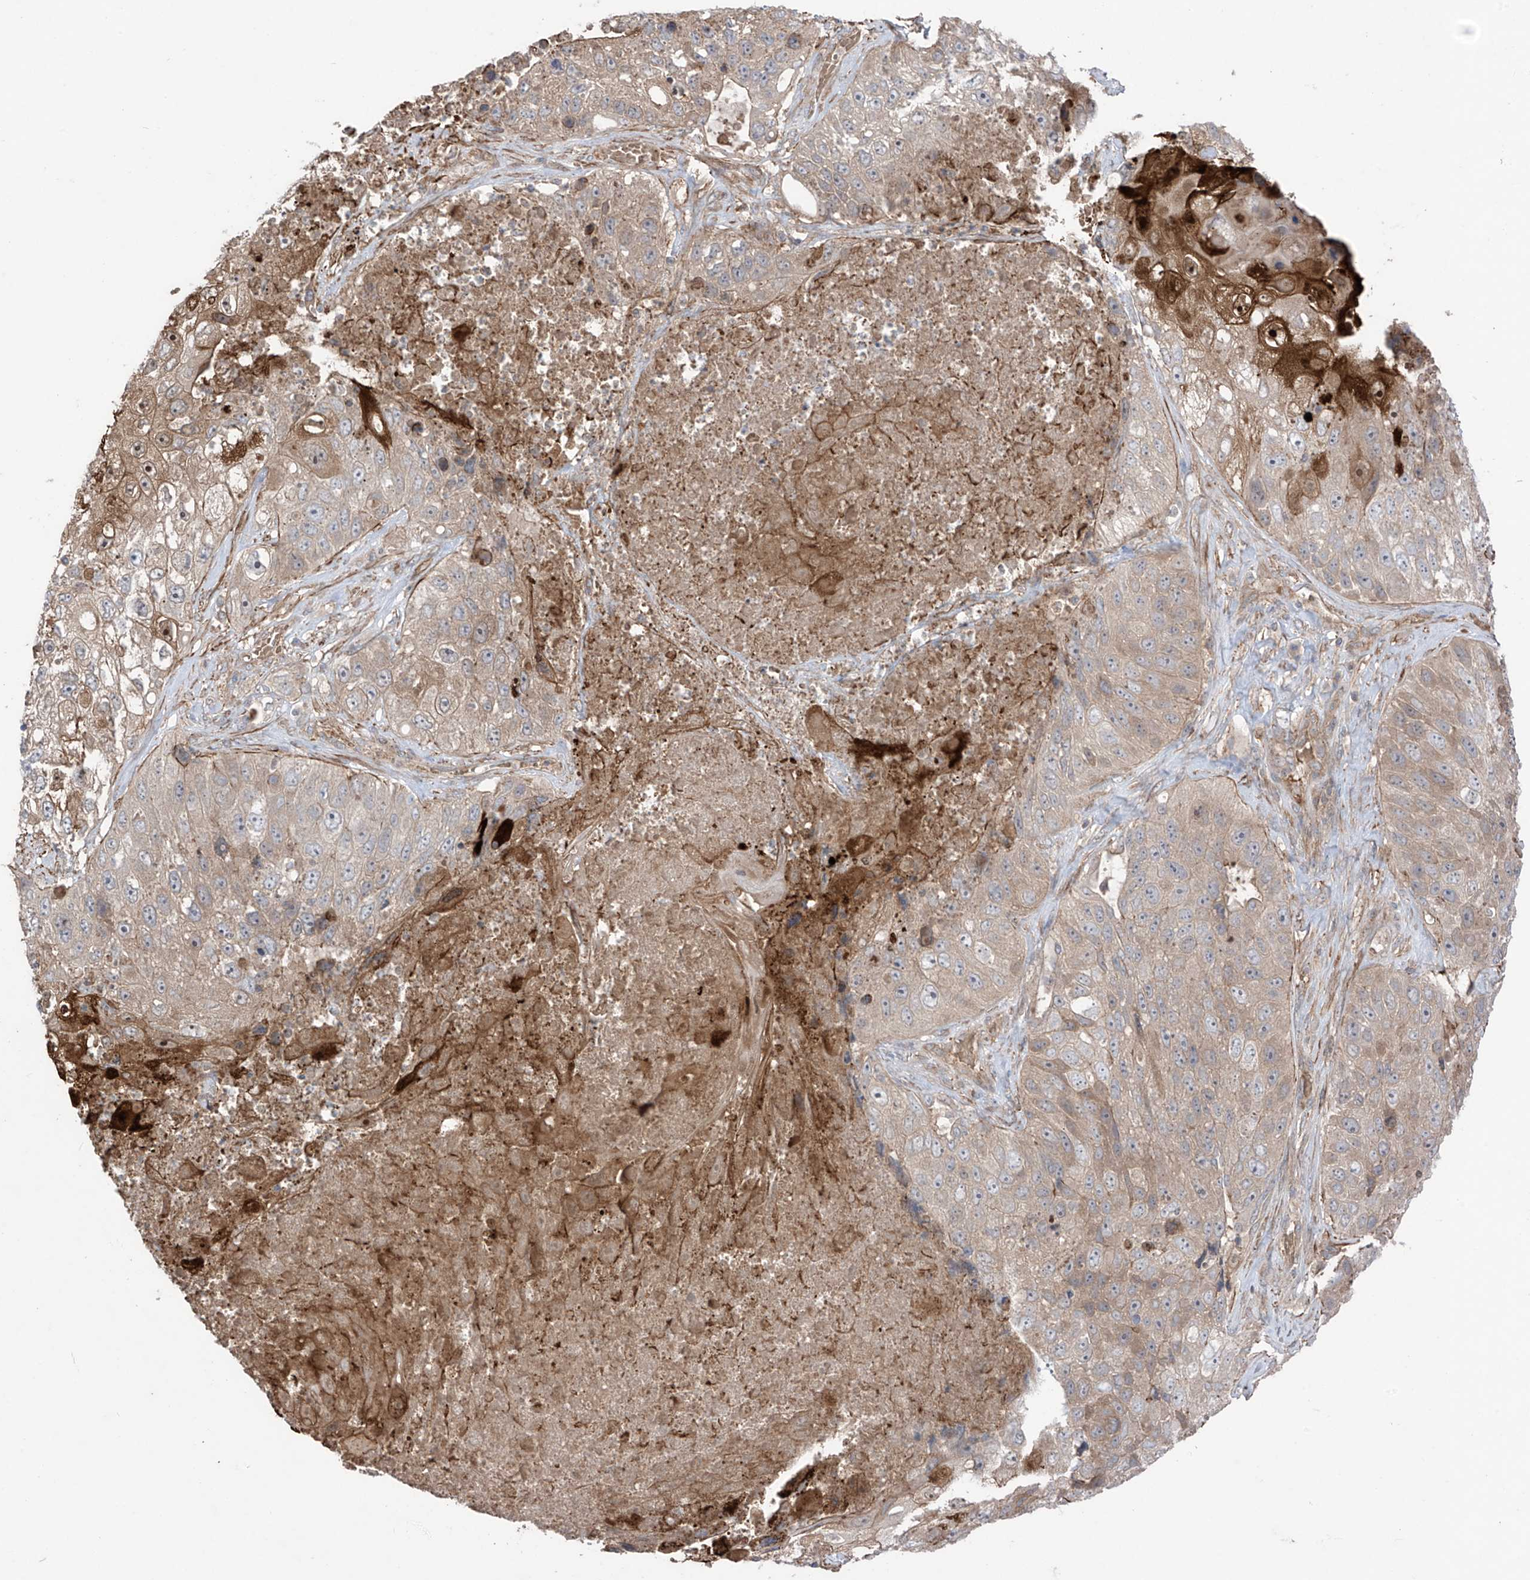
{"staining": {"intensity": "weak", "quantity": ">75%", "location": "cytoplasmic/membranous"}, "tissue": "lung cancer", "cell_type": "Tumor cells", "image_type": "cancer", "snomed": [{"axis": "morphology", "description": "Squamous cell carcinoma, NOS"}, {"axis": "topography", "description": "Lung"}], "caption": "Immunohistochemical staining of human lung cancer displays low levels of weak cytoplasmic/membranous expression in about >75% of tumor cells. The protein of interest is stained brown, and the nuclei are stained in blue (DAB (3,3'-diaminobenzidine) IHC with brightfield microscopy, high magnification).", "gene": "TRMU", "patient": {"sex": "male", "age": 61}}